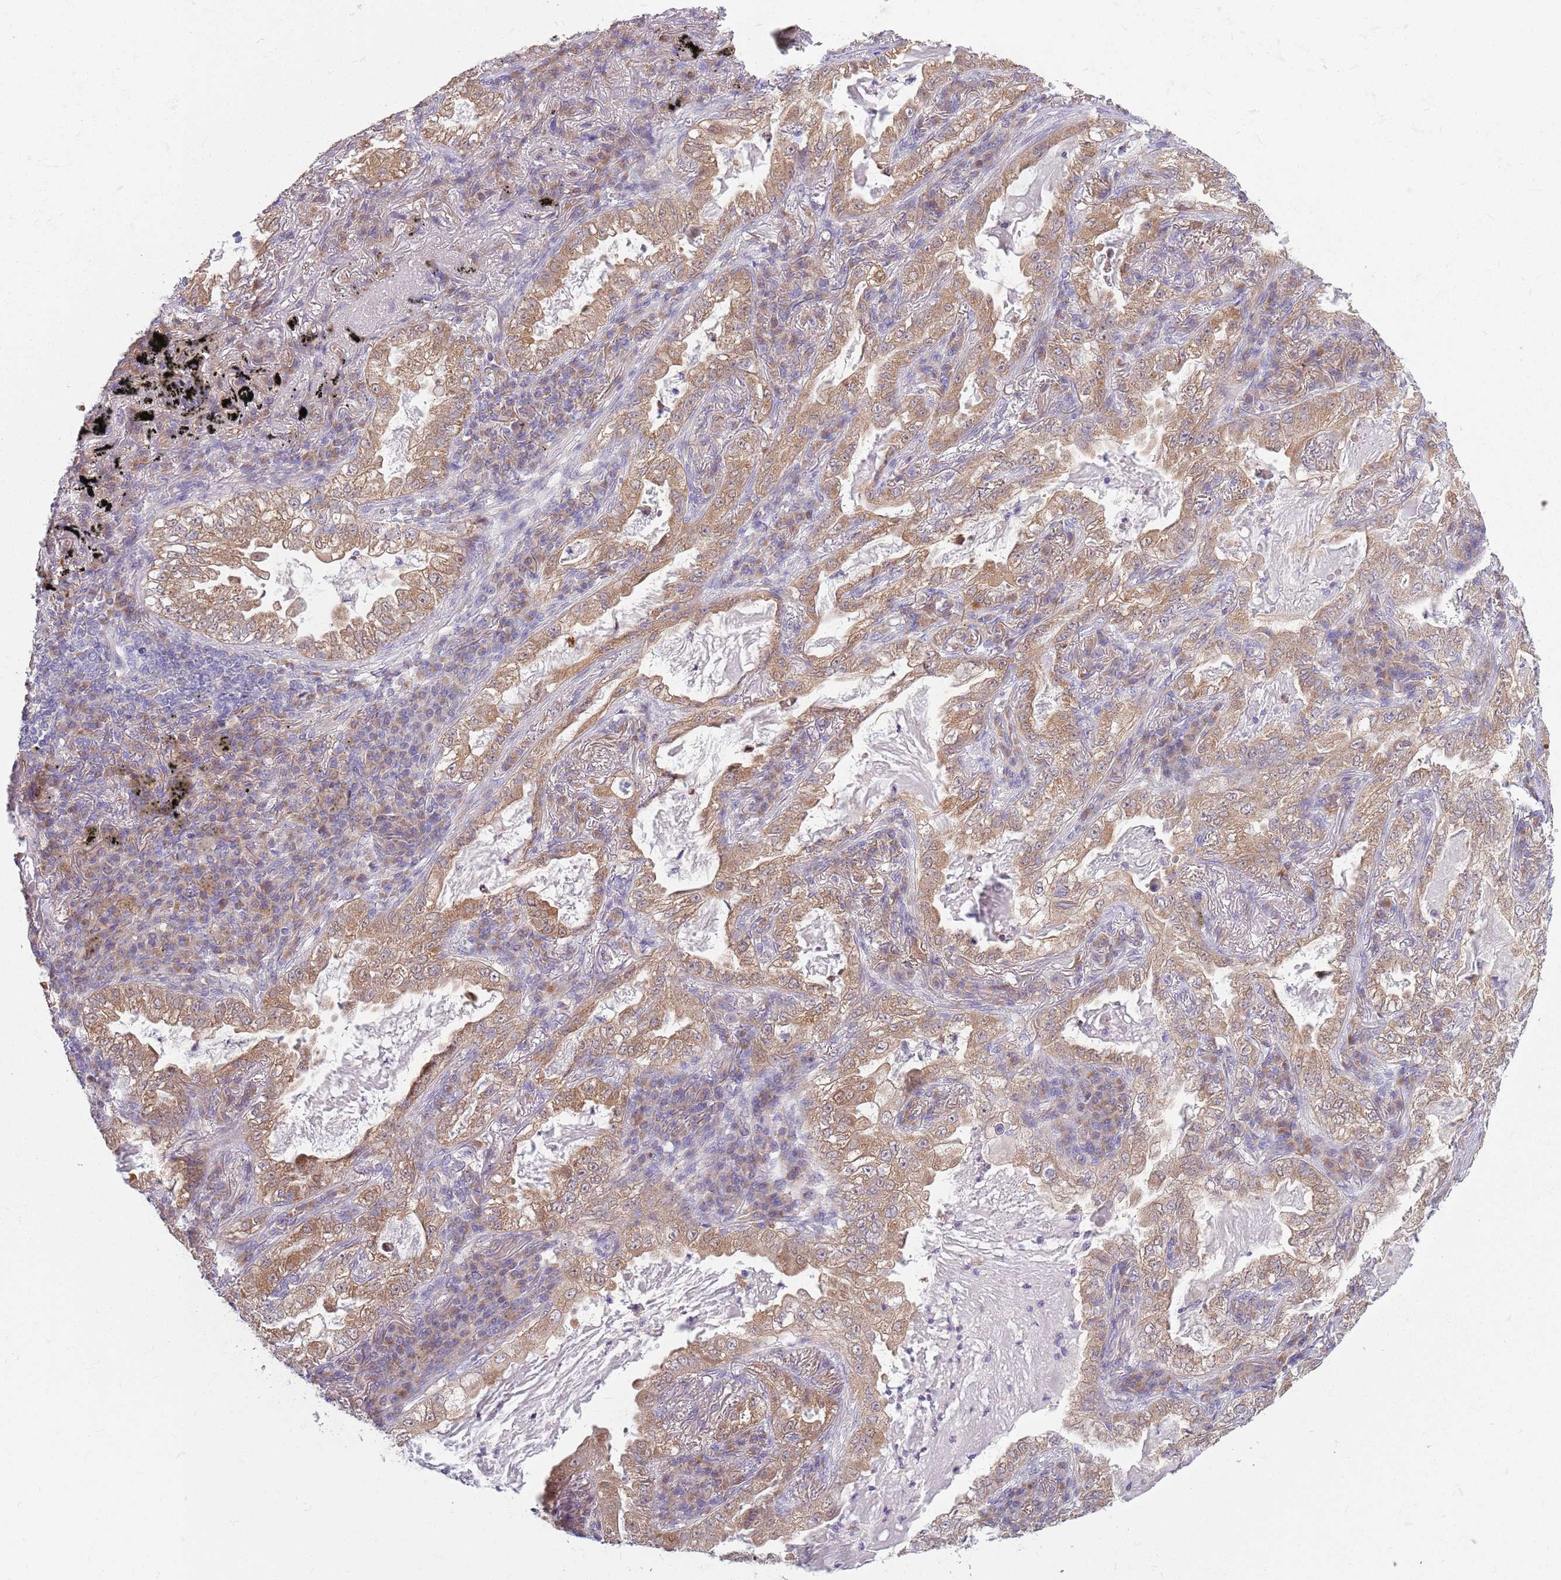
{"staining": {"intensity": "moderate", "quantity": ">75%", "location": "cytoplasmic/membranous"}, "tissue": "lung cancer", "cell_type": "Tumor cells", "image_type": "cancer", "snomed": [{"axis": "morphology", "description": "Adenocarcinoma, NOS"}, {"axis": "topography", "description": "Lung"}], "caption": "DAB (3,3'-diaminobenzidine) immunohistochemical staining of lung adenocarcinoma reveals moderate cytoplasmic/membranous protein expression in about >75% of tumor cells.", "gene": "COQ5", "patient": {"sex": "female", "age": 73}}